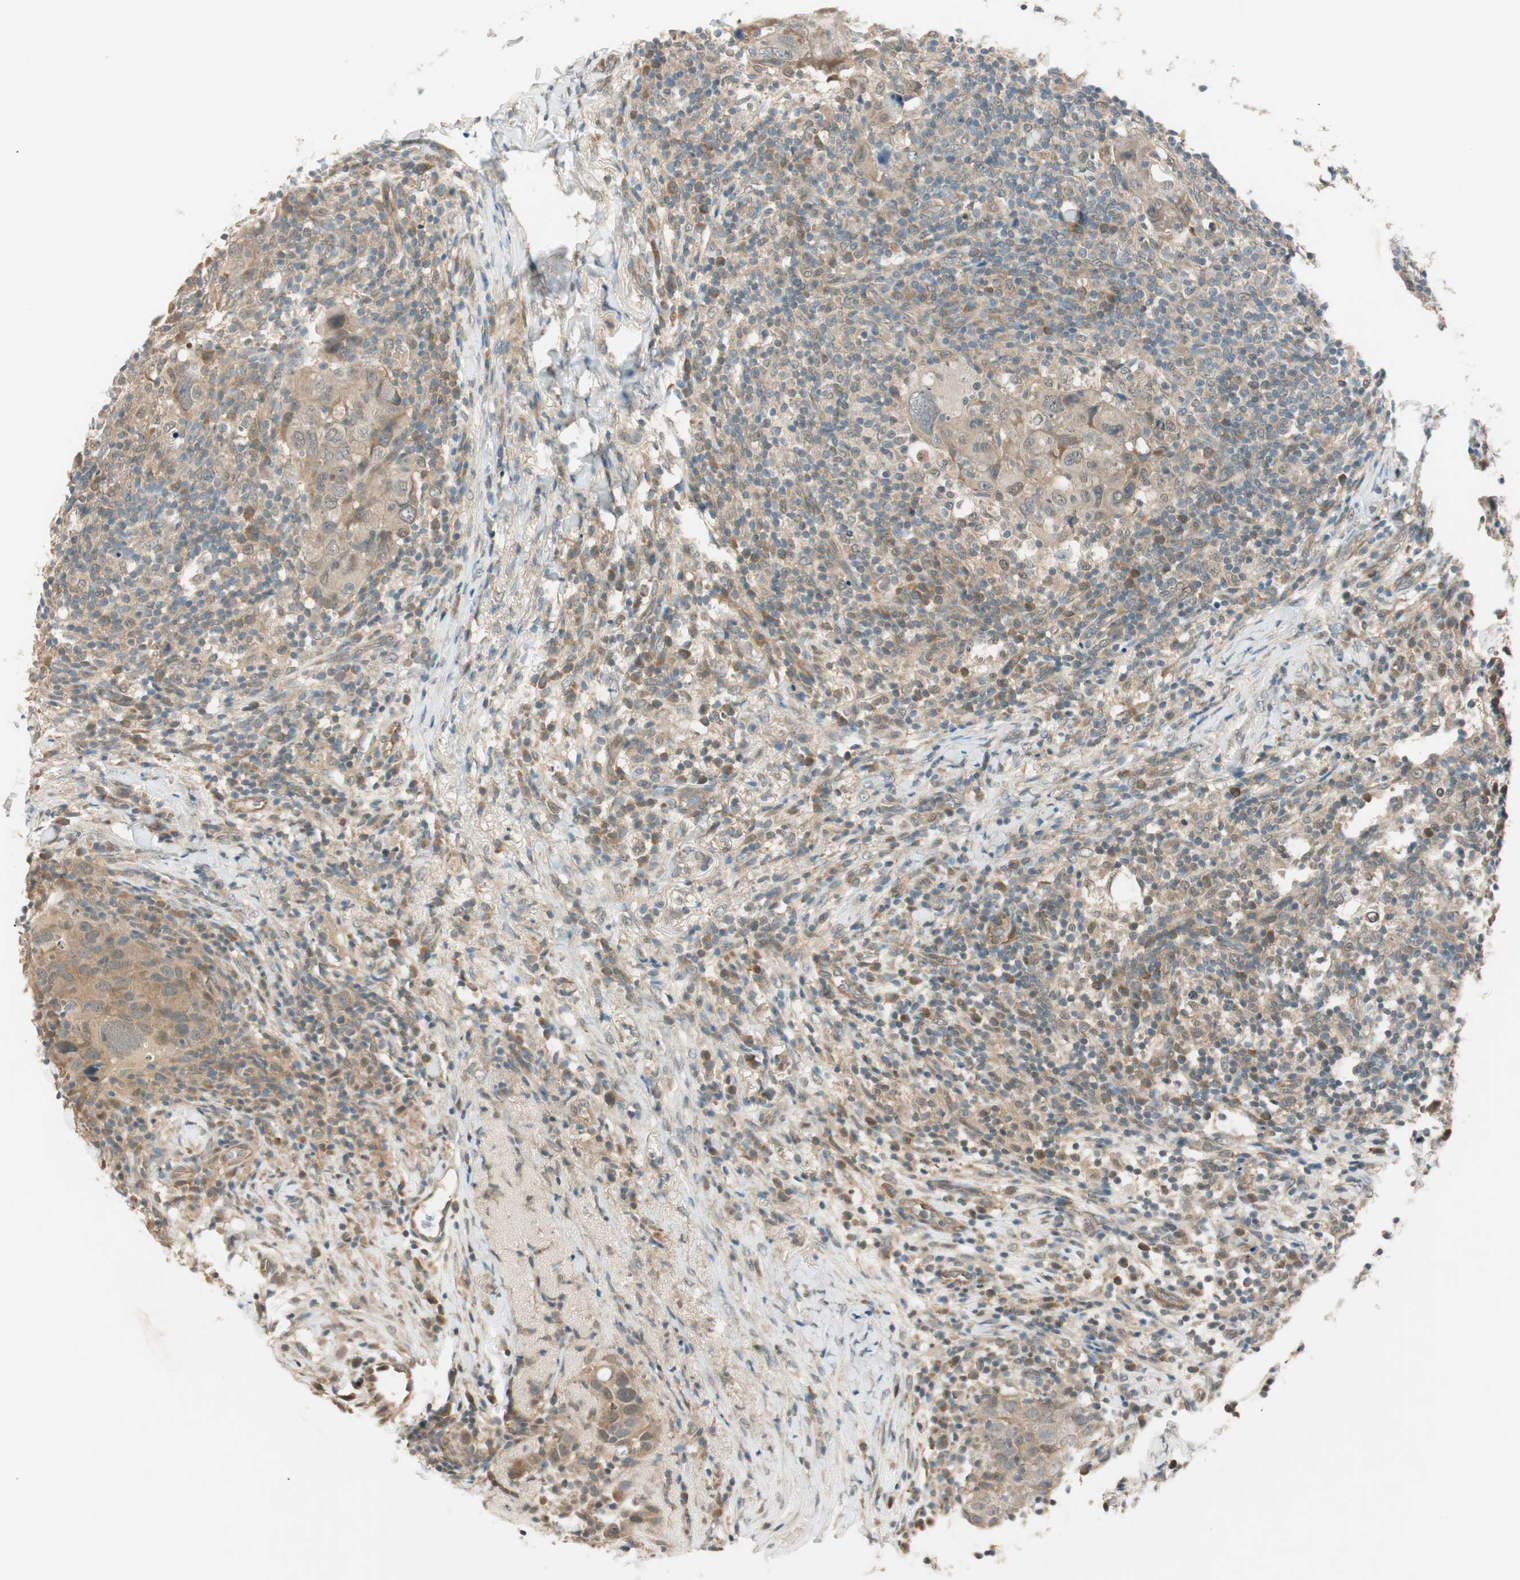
{"staining": {"intensity": "moderate", "quantity": "25%-75%", "location": "cytoplasmic/membranous"}, "tissue": "breast cancer", "cell_type": "Tumor cells", "image_type": "cancer", "snomed": [{"axis": "morphology", "description": "Duct carcinoma"}, {"axis": "topography", "description": "Breast"}], "caption": "Brown immunohistochemical staining in breast cancer (intraductal carcinoma) displays moderate cytoplasmic/membranous positivity in approximately 25%-75% of tumor cells.", "gene": "PSMD8", "patient": {"sex": "female", "age": 37}}